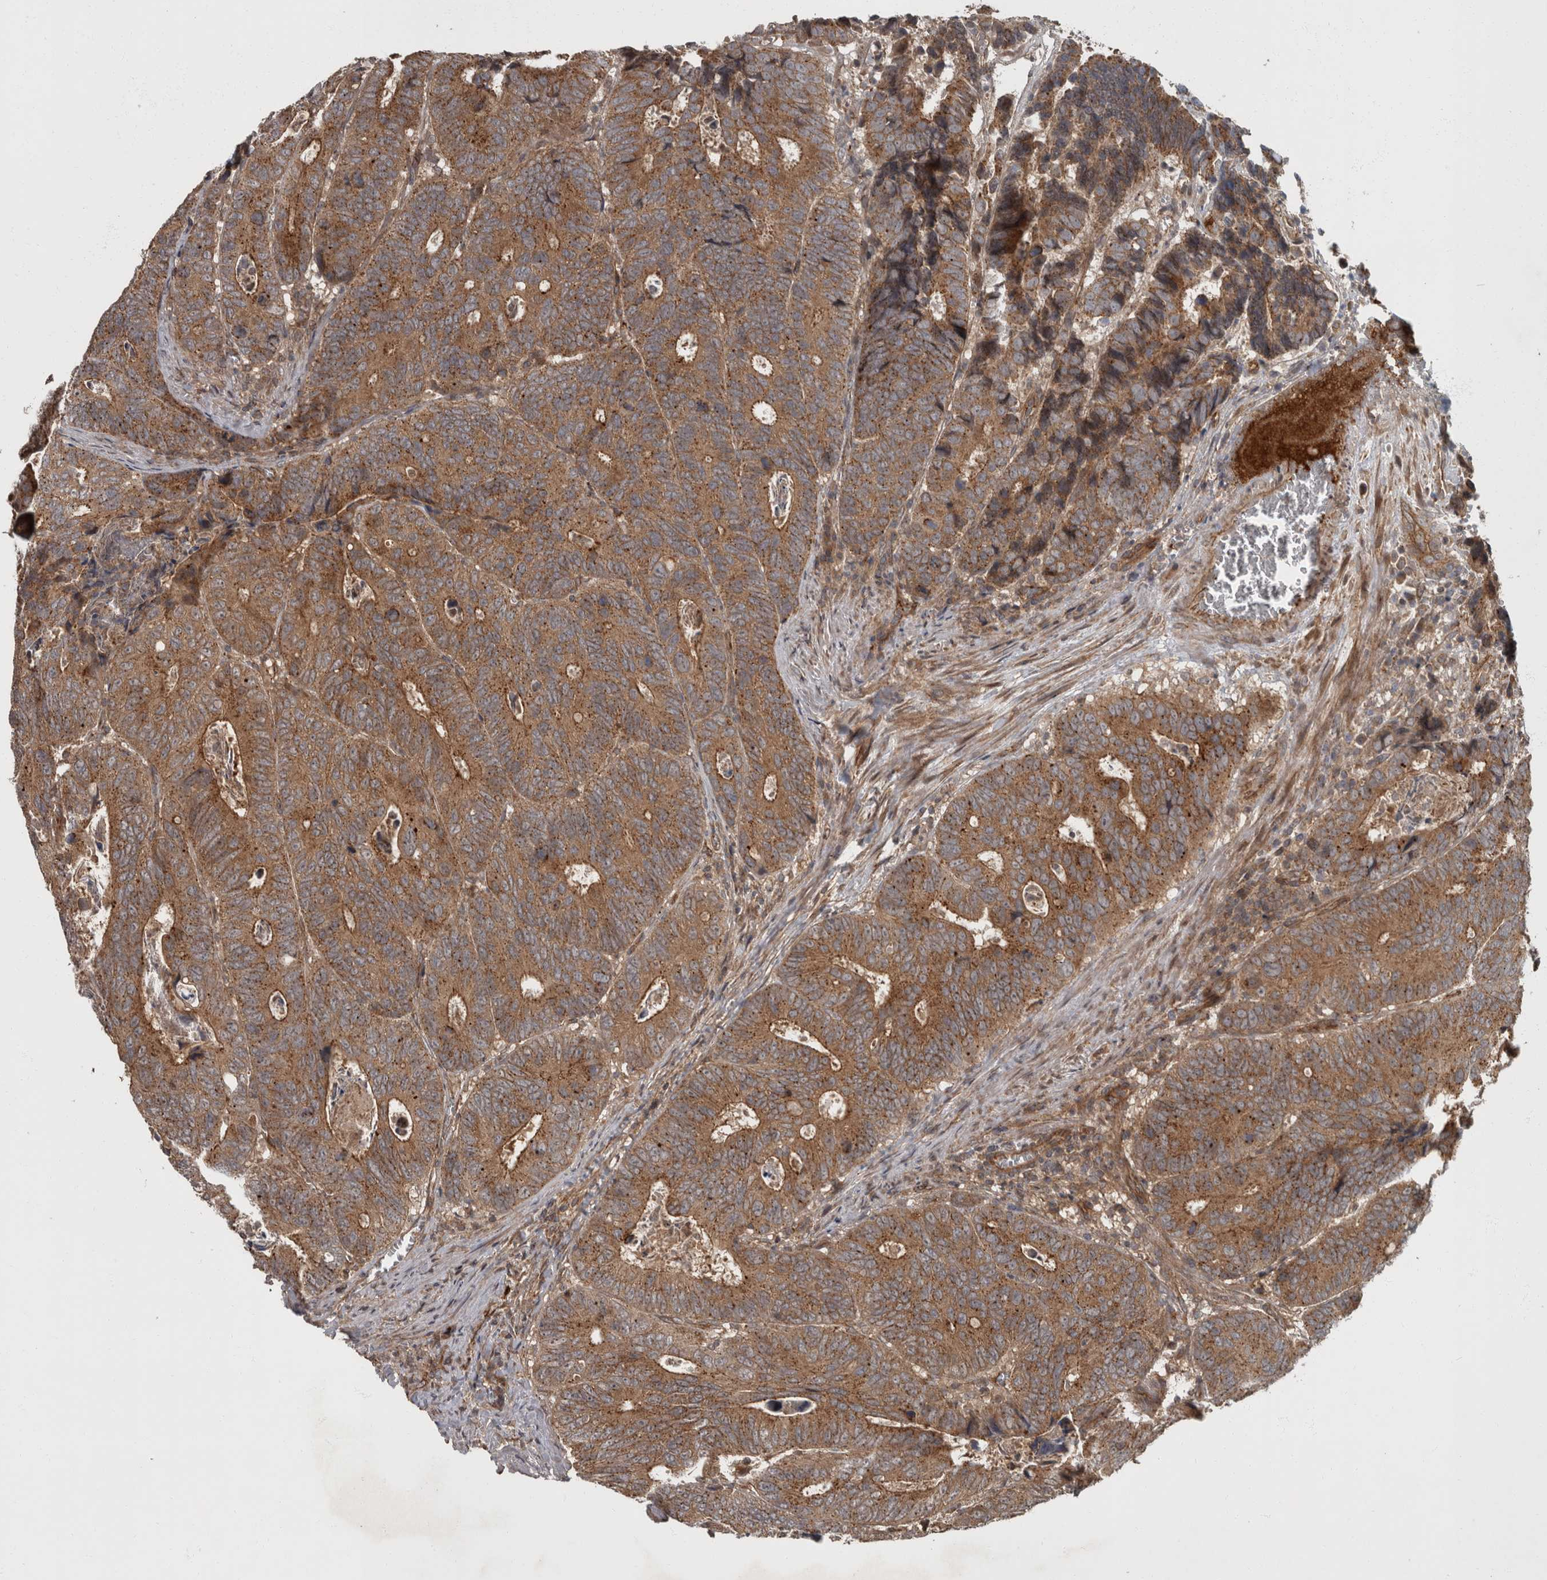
{"staining": {"intensity": "moderate", "quantity": ">75%", "location": "cytoplasmic/membranous"}, "tissue": "colorectal cancer", "cell_type": "Tumor cells", "image_type": "cancer", "snomed": [{"axis": "morphology", "description": "Inflammation, NOS"}, {"axis": "morphology", "description": "Adenocarcinoma, NOS"}, {"axis": "topography", "description": "Colon"}], "caption": "Tumor cells demonstrate moderate cytoplasmic/membranous staining in approximately >75% of cells in colorectal cancer (adenocarcinoma).", "gene": "VEGFD", "patient": {"sex": "male", "age": 72}}